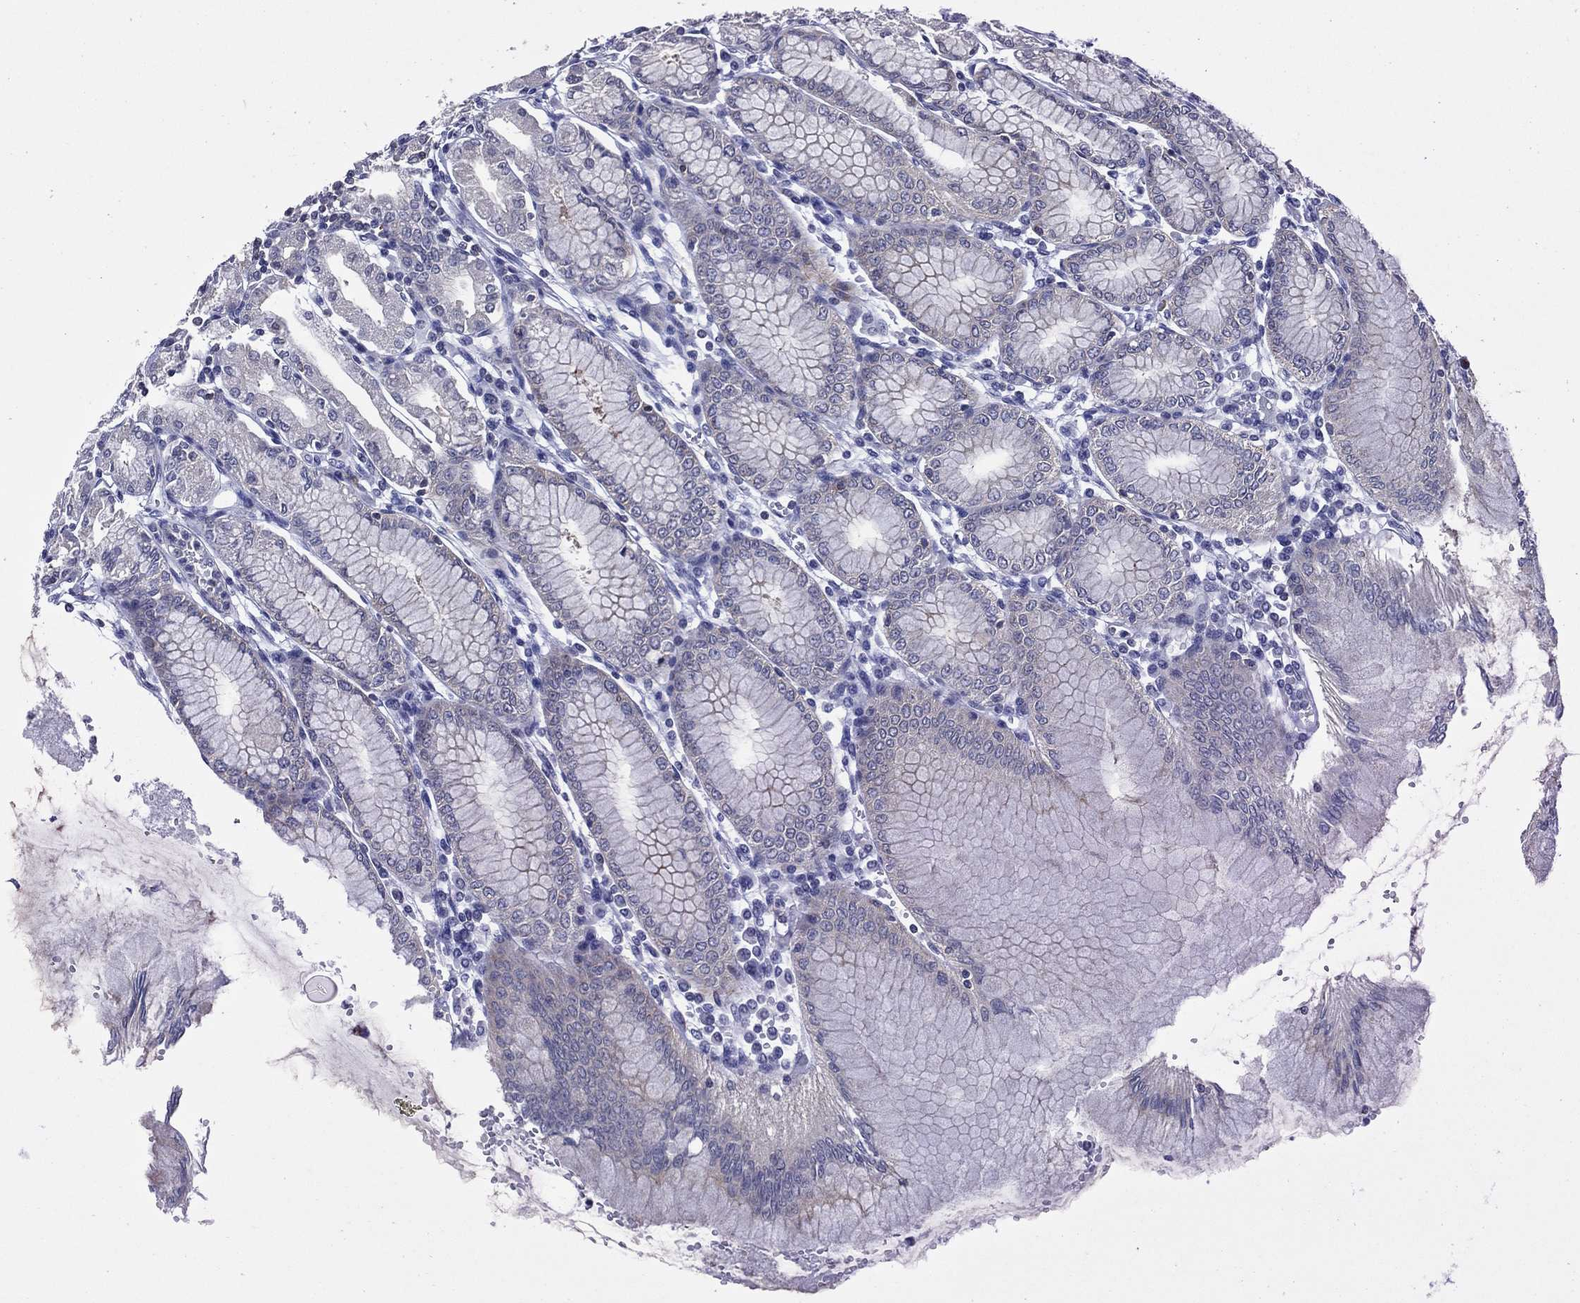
{"staining": {"intensity": "moderate", "quantity": "<25%", "location": "cytoplasmic/membranous"}, "tissue": "stomach", "cell_type": "Glandular cells", "image_type": "normal", "snomed": [{"axis": "morphology", "description": "Normal tissue, NOS"}, {"axis": "topography", "description": "Skeletal muscle"}, {"axis": "topography", "description": "Stomach"}], "caption": "Stomach stained with a brown dye reveals moderate cytoplasmic/membranous positive expression in about <25% of glandular cells.", "gene": "TRIM31", "patient": {"sex": "female", "age": 57}}